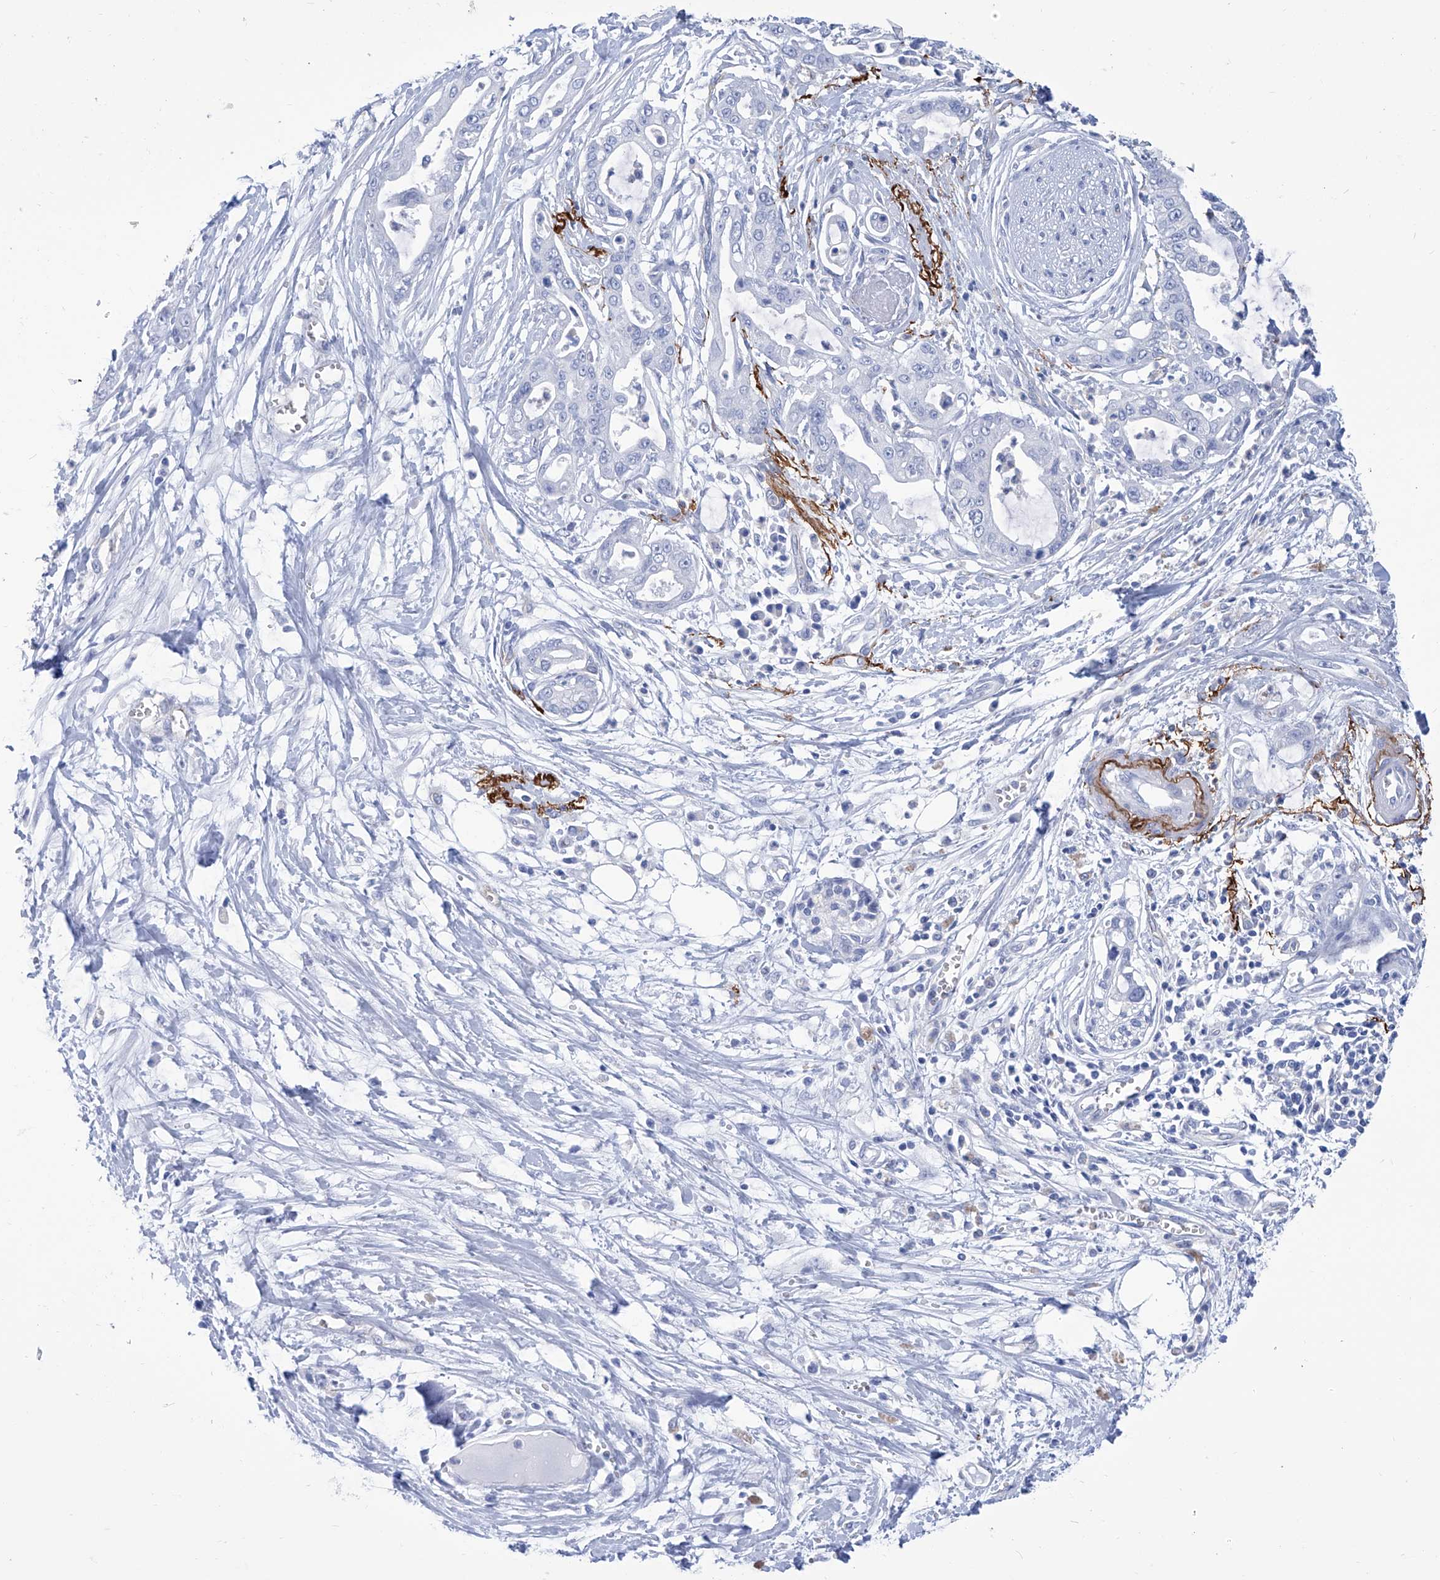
{"staining": {"intensity": "negative", "quantity": "none", "location": "none"}, "tissue": "pancreatic cancer", "cell_type": "Tumor cells", "image_type": "cancer", "snomed": [{"axis": "morphology", "description": "Adenocarcinoma, NOS"}, {"axis": "topography", "description": "Pancreas"}], "caption": "Immunohistochemistry photomicrograph of neoplastic tissue: human pancreatic cancer (adenocarcinoma) stained with DAB demonstrates no significant protein staining in tumor cells.", "gene": "SMS", "patient": {"sex": "male", "age": 68}}